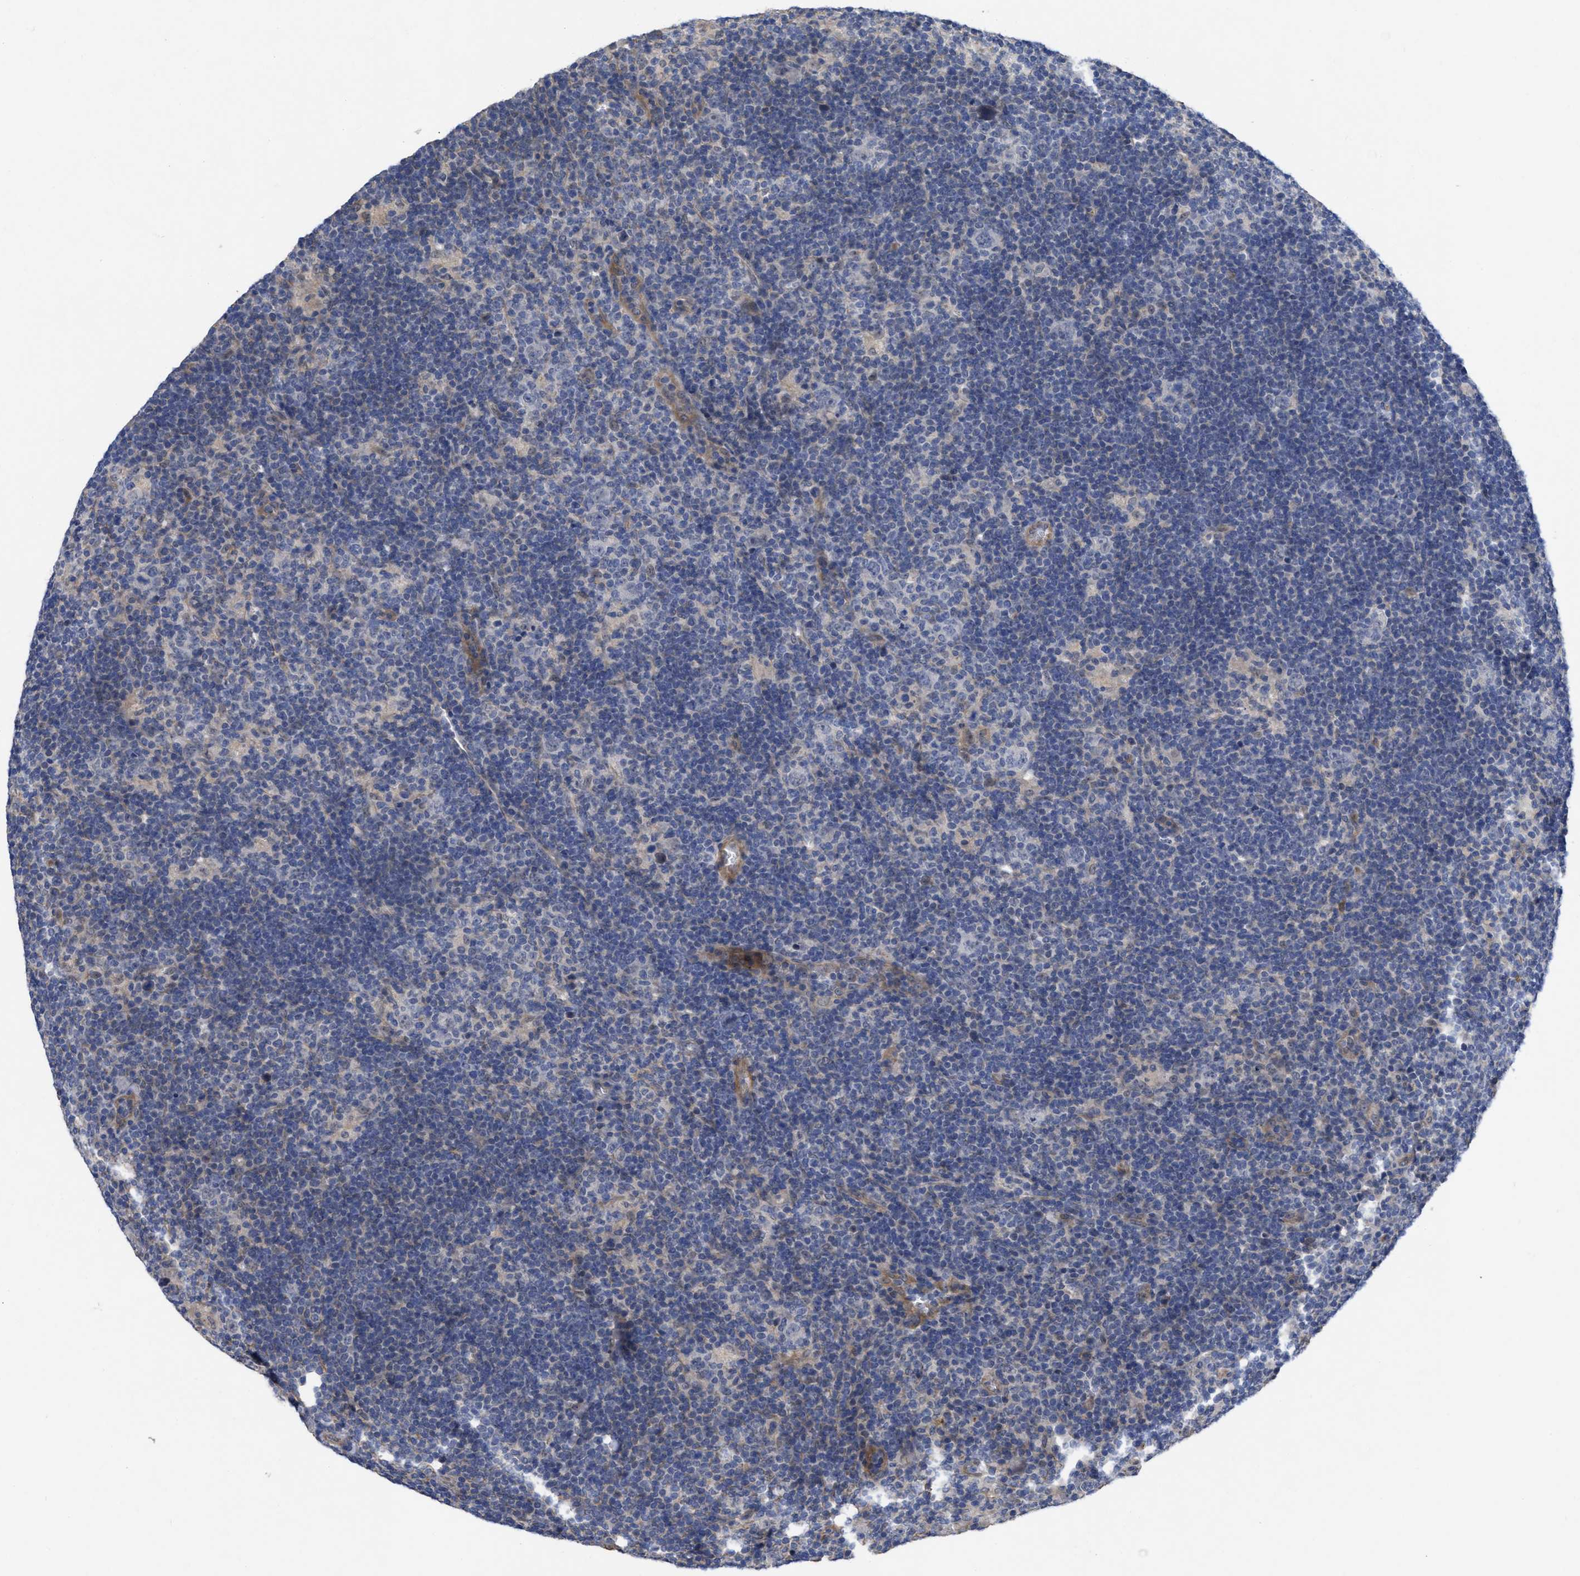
{"staining": {"intensity": "negative", "quantity": "none", "location": "none"}, "tissue": "lymphoma", "cell_type": "Tumor cells", "image_type": "cancer", "snomed": [{"axis": "morphology", "description": "Hodgkin's disease, NOS"}, {"axis": "topography", "description": "Lymph node"}], "caption": "DAB immunohistochemical staining of lymphoma shows no significant staining in tumor cells.", "gene": "ARHGEF26", "patient": {"sex": "female", "age": 57}}